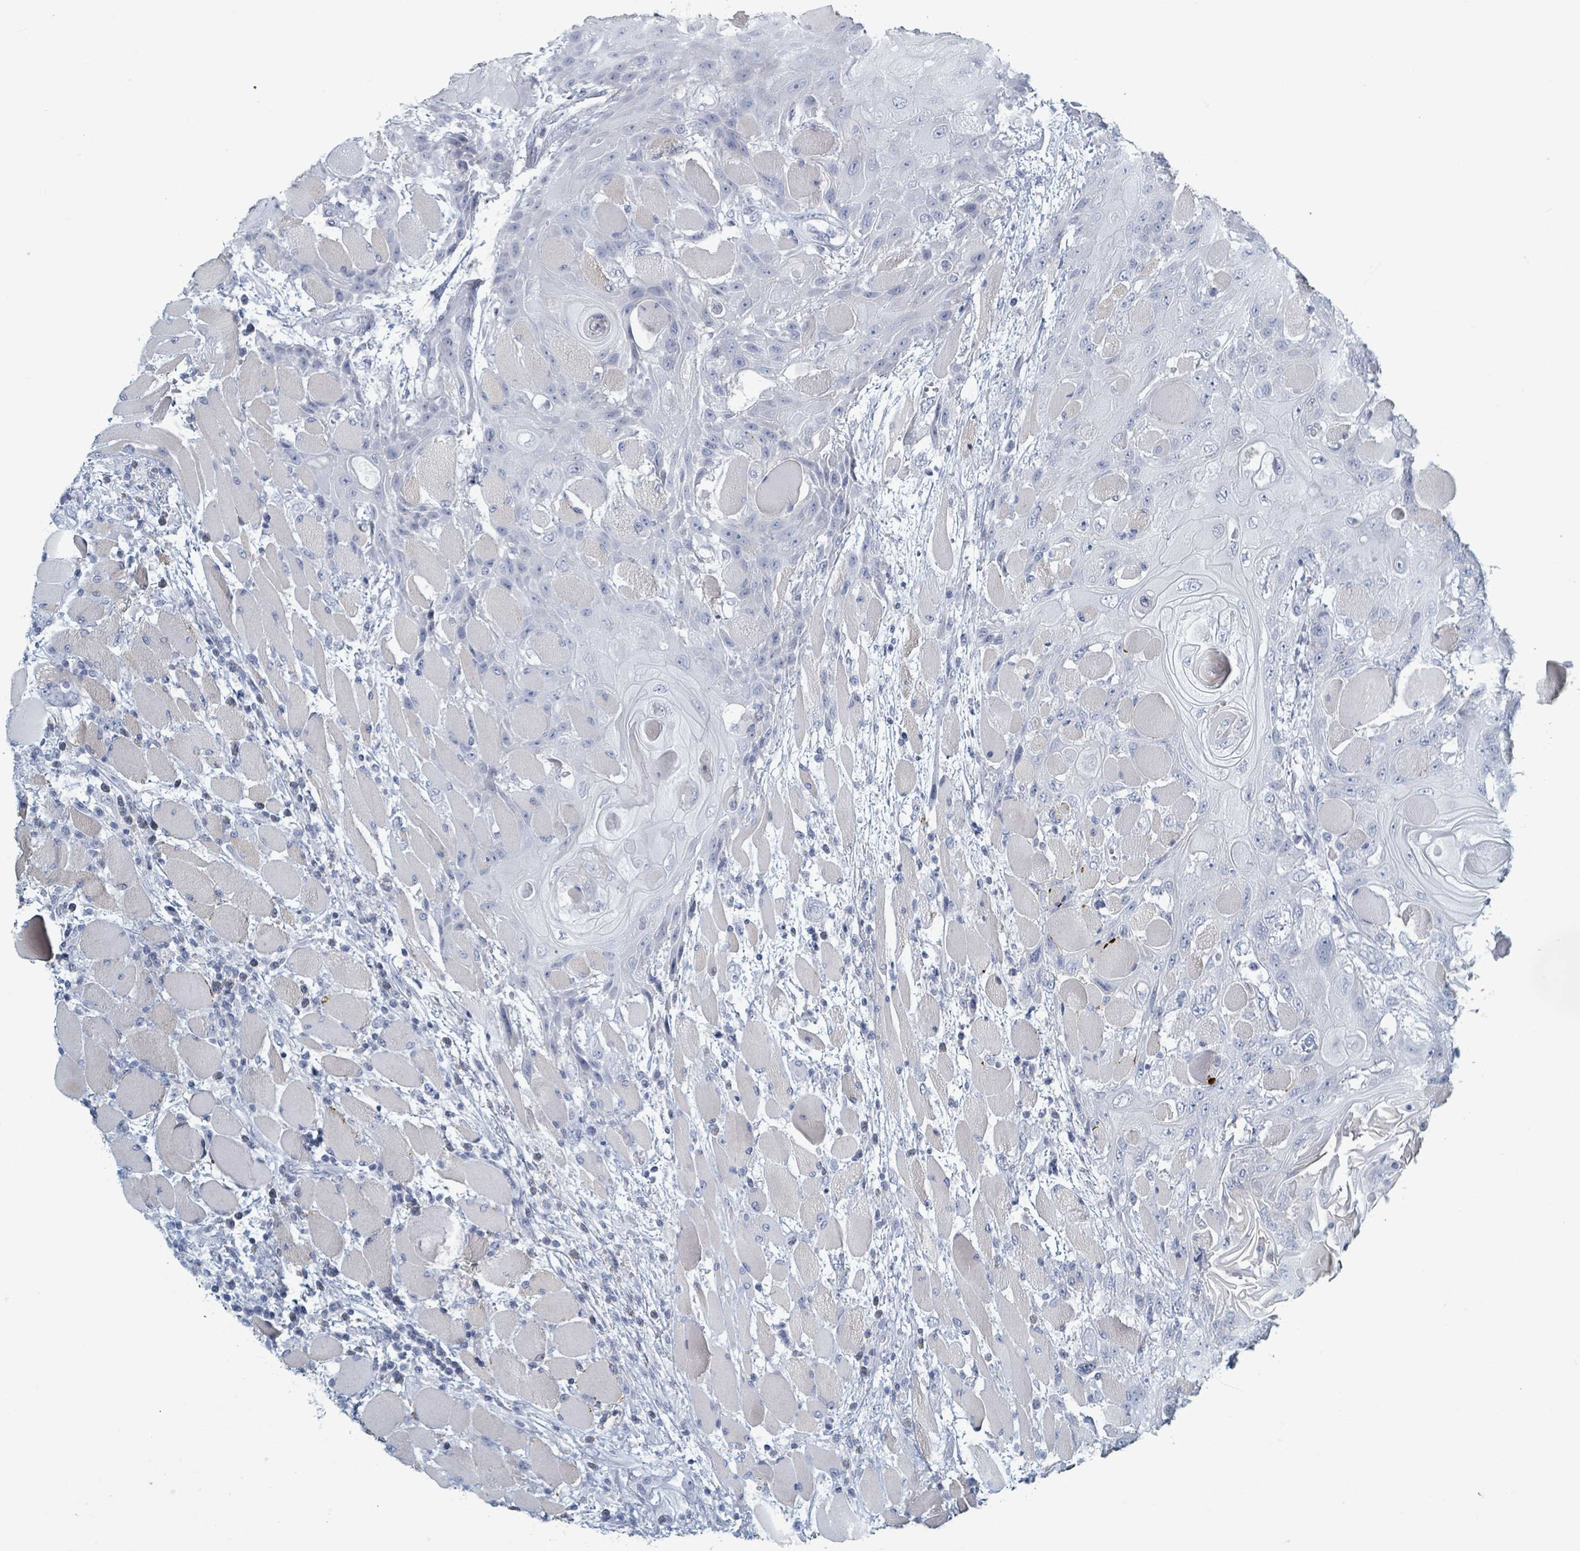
{"staining": {"intensity": "negative", "quantity": "none", "location": "none"}, "tissue": "head and neck cancer", "cell_type": "Tumor cells", "image_type": "cancer", "snomed": [{"axis": "morphology", "description": "Squamous cell carcinoma, NOS"}, {"axis": "topography", "description": "Head-Neck"}], "caption": "This is a histopathology image of immunohistochemistry staining of squamous cell carcinoma (head and neck), which shows no positivity in tumor cells.", "gene": "HEATR5A", "patient": {"sex": "female", "age": 43}}